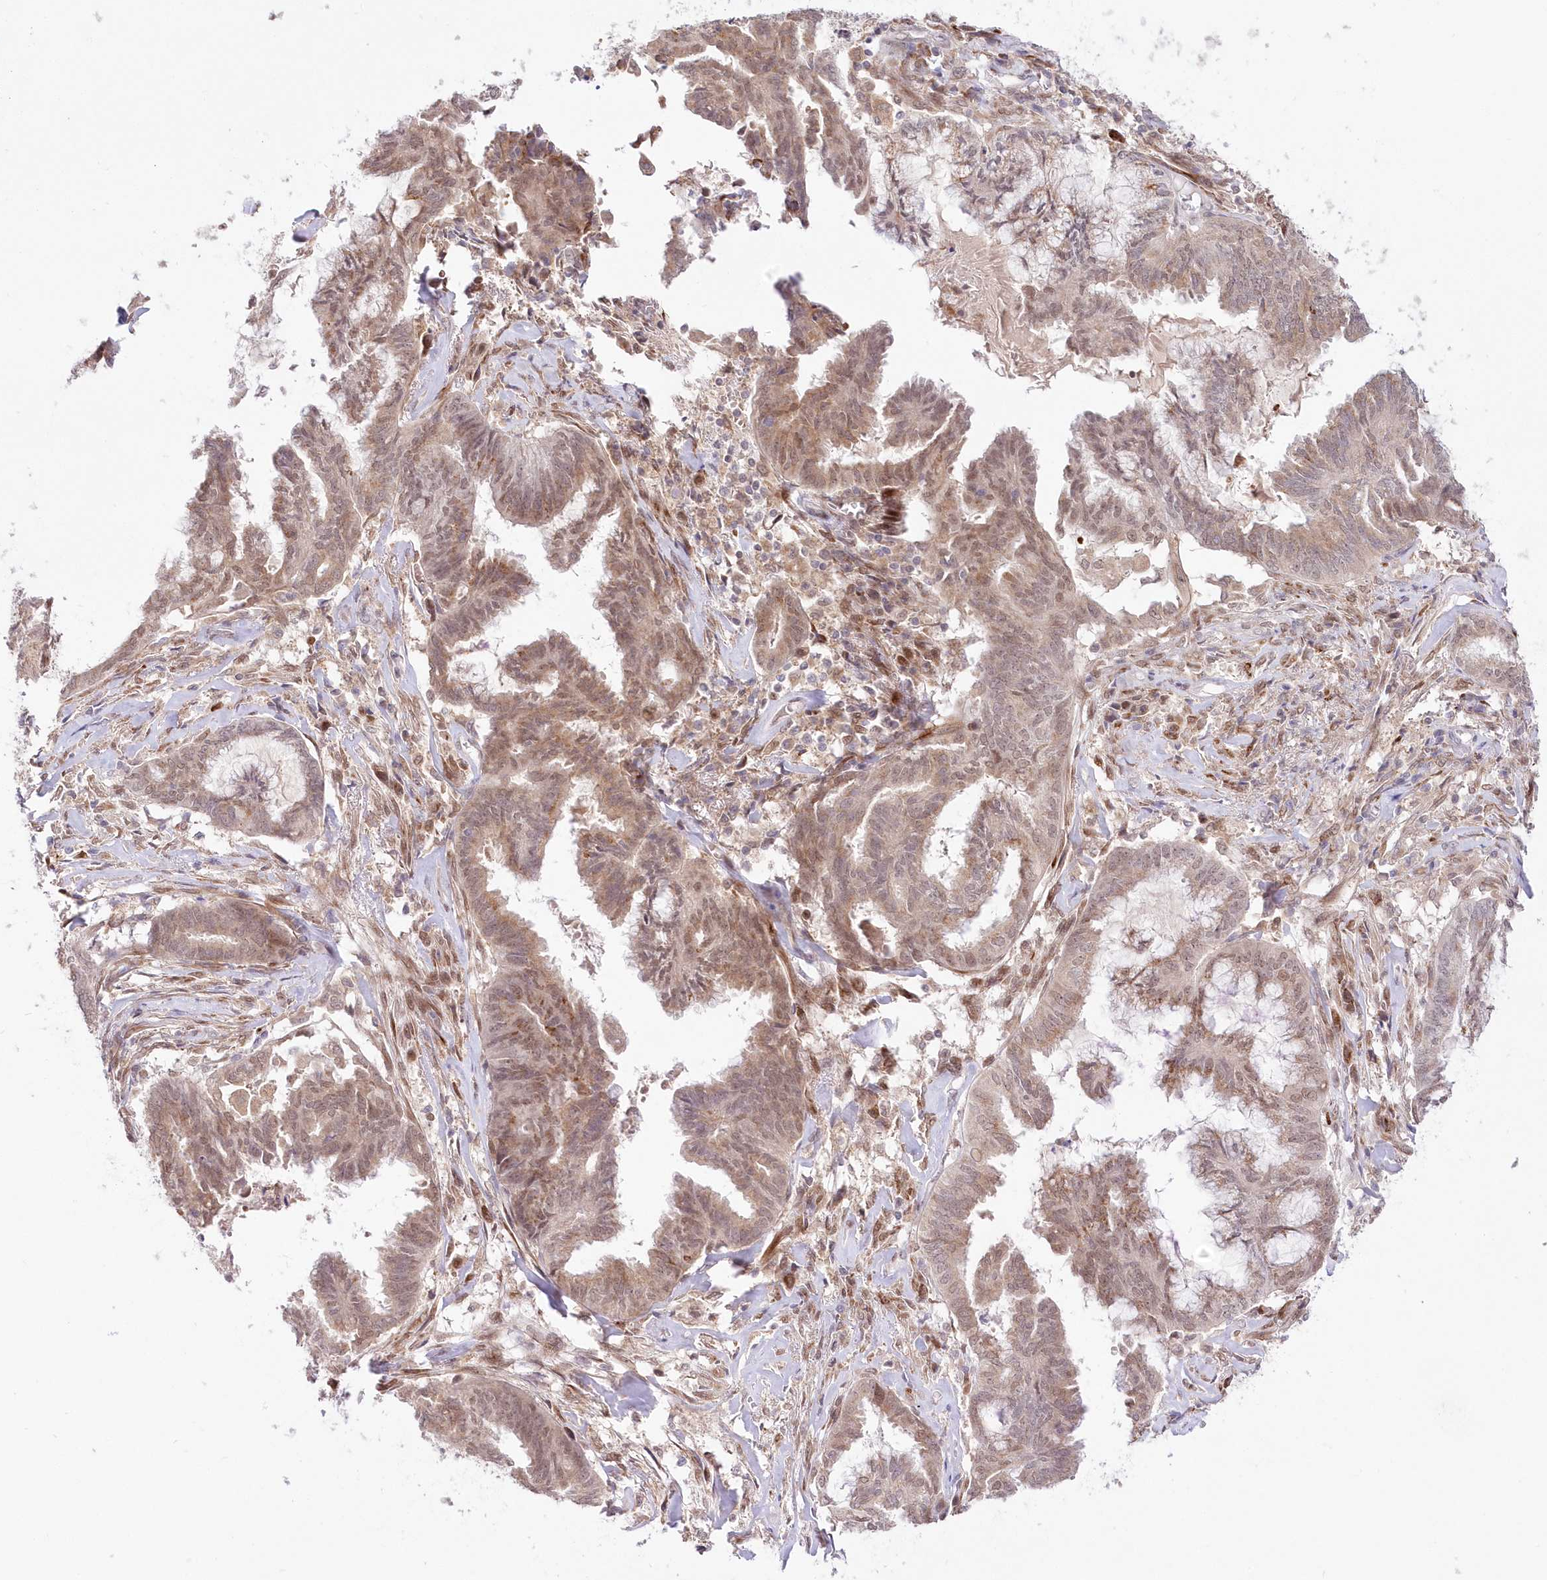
{"staining": {"intensity": "weak", "quantity": "25%-75%", "location": "cytoplasmic/membranous,nuclear"}, "tissue": "endometrial cancer", "cell_type": "Tumor cells", "image_type": "cancer", "snomed": [{"axis": "morphology", "description": "Adenocarcinoma, NOS"}, {"axis": "topography", "description": "Endometrium"}], "caption": "DAB (3,3'-diaminobenzidine) immunohistochemical staining of endometrial cancer (adenocarcinoma) reveals weak cytoplasmic/membranous and nuclear protein expression in approximately 25%-75% of tumor cells.", "gene": "LDB1", "patient": {"sex": "female", "age": 86}}